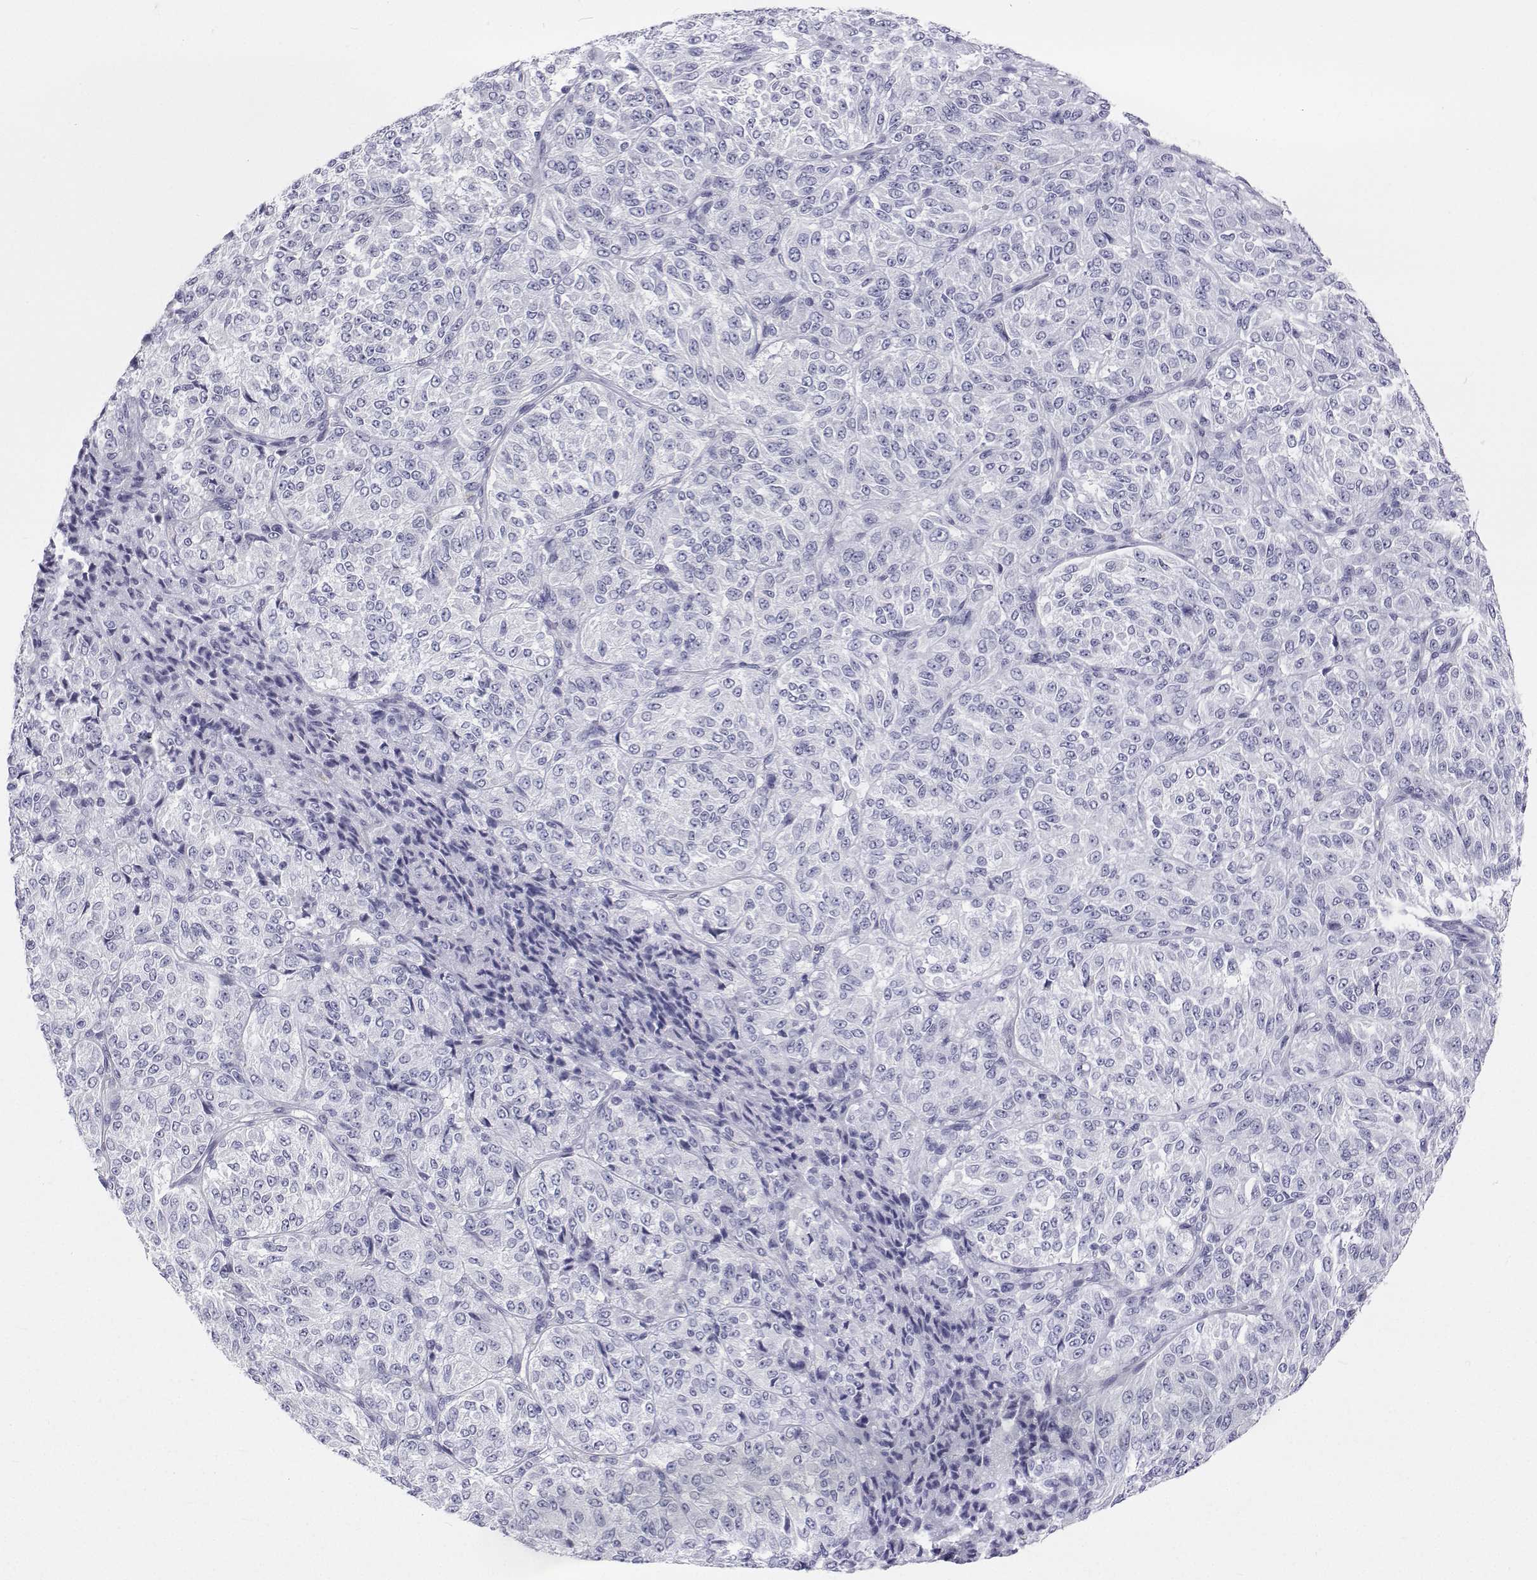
{"staining": {"intensity": "negative", "quantity": "none", "location": "none"}, "tissue": "melanoma", "cell_type": "Tumor cells", "image_type": "cancer", "snomed": [{"axis": "morphology", "description": "Malignant melanoma, Metastatic site"}, {"axis": "topography", "description": "Brain"}], "caption": "DAB (3,3'-diaminobenzidine) immunohistochemical staining of human melanoma shows no significant expression in tumor cells.", "gene": "SFTPB", "patient": {"sex": "female", "age": 56}}